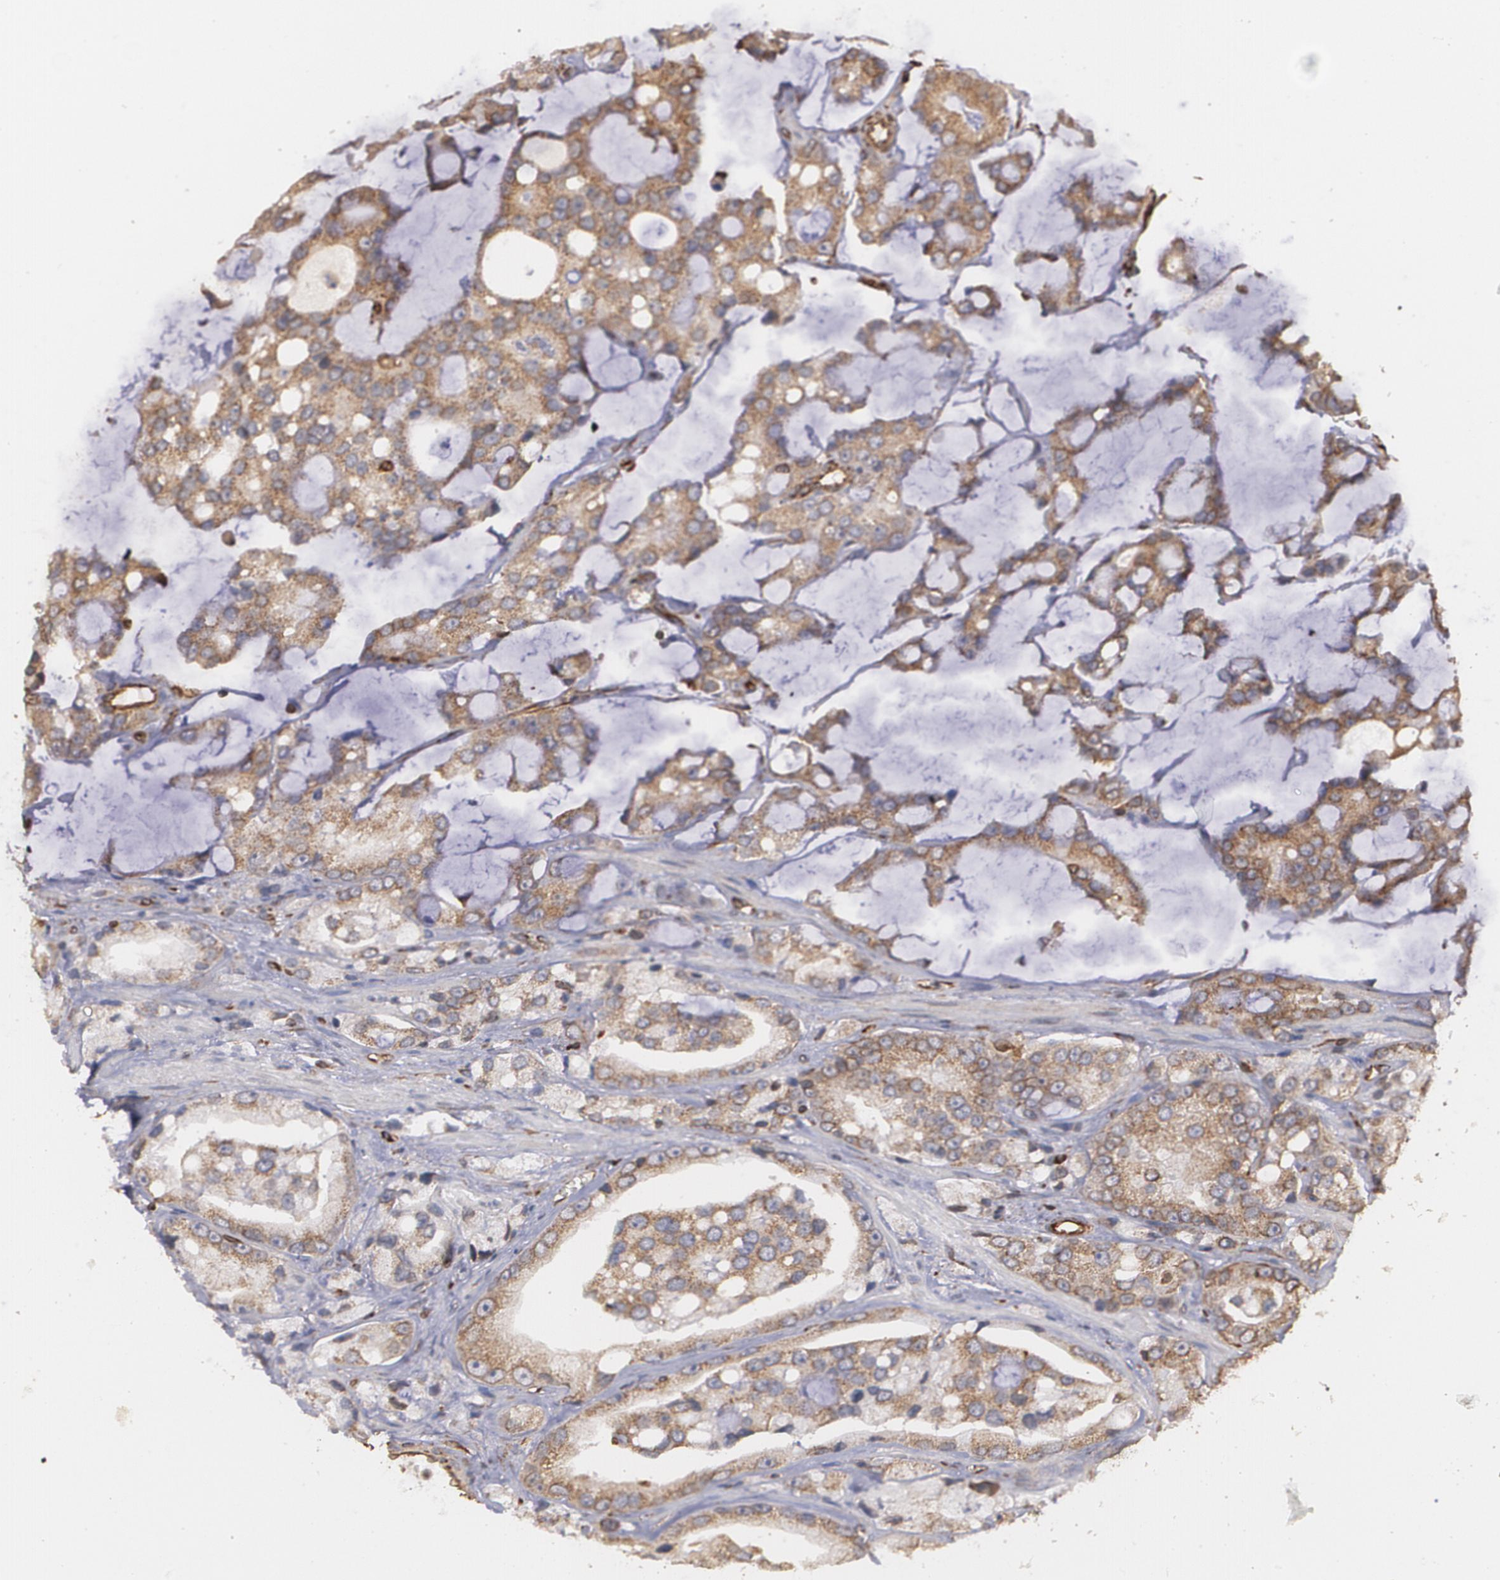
{"staining": {"intensity": "moderate", "quantity": ">75%", "location": "cytoplasmic/membranous"}, "tissue": "prostate cancer", "cell_type": "Tumor cells", "image_type": "cancer", "snomed": [{"axis": "morphology", "description": "Adenocarcinoma, High grade"}, {"axis": "topography", "description": "Prostate"}], "caption": "Protein staining of prostate cancer tissue displays moderate cytoplasmic/membranous staining in approximately >75% of tumor cells.", "gene": "TRIP11", "patient": {"sex": "male", "age": 67}}